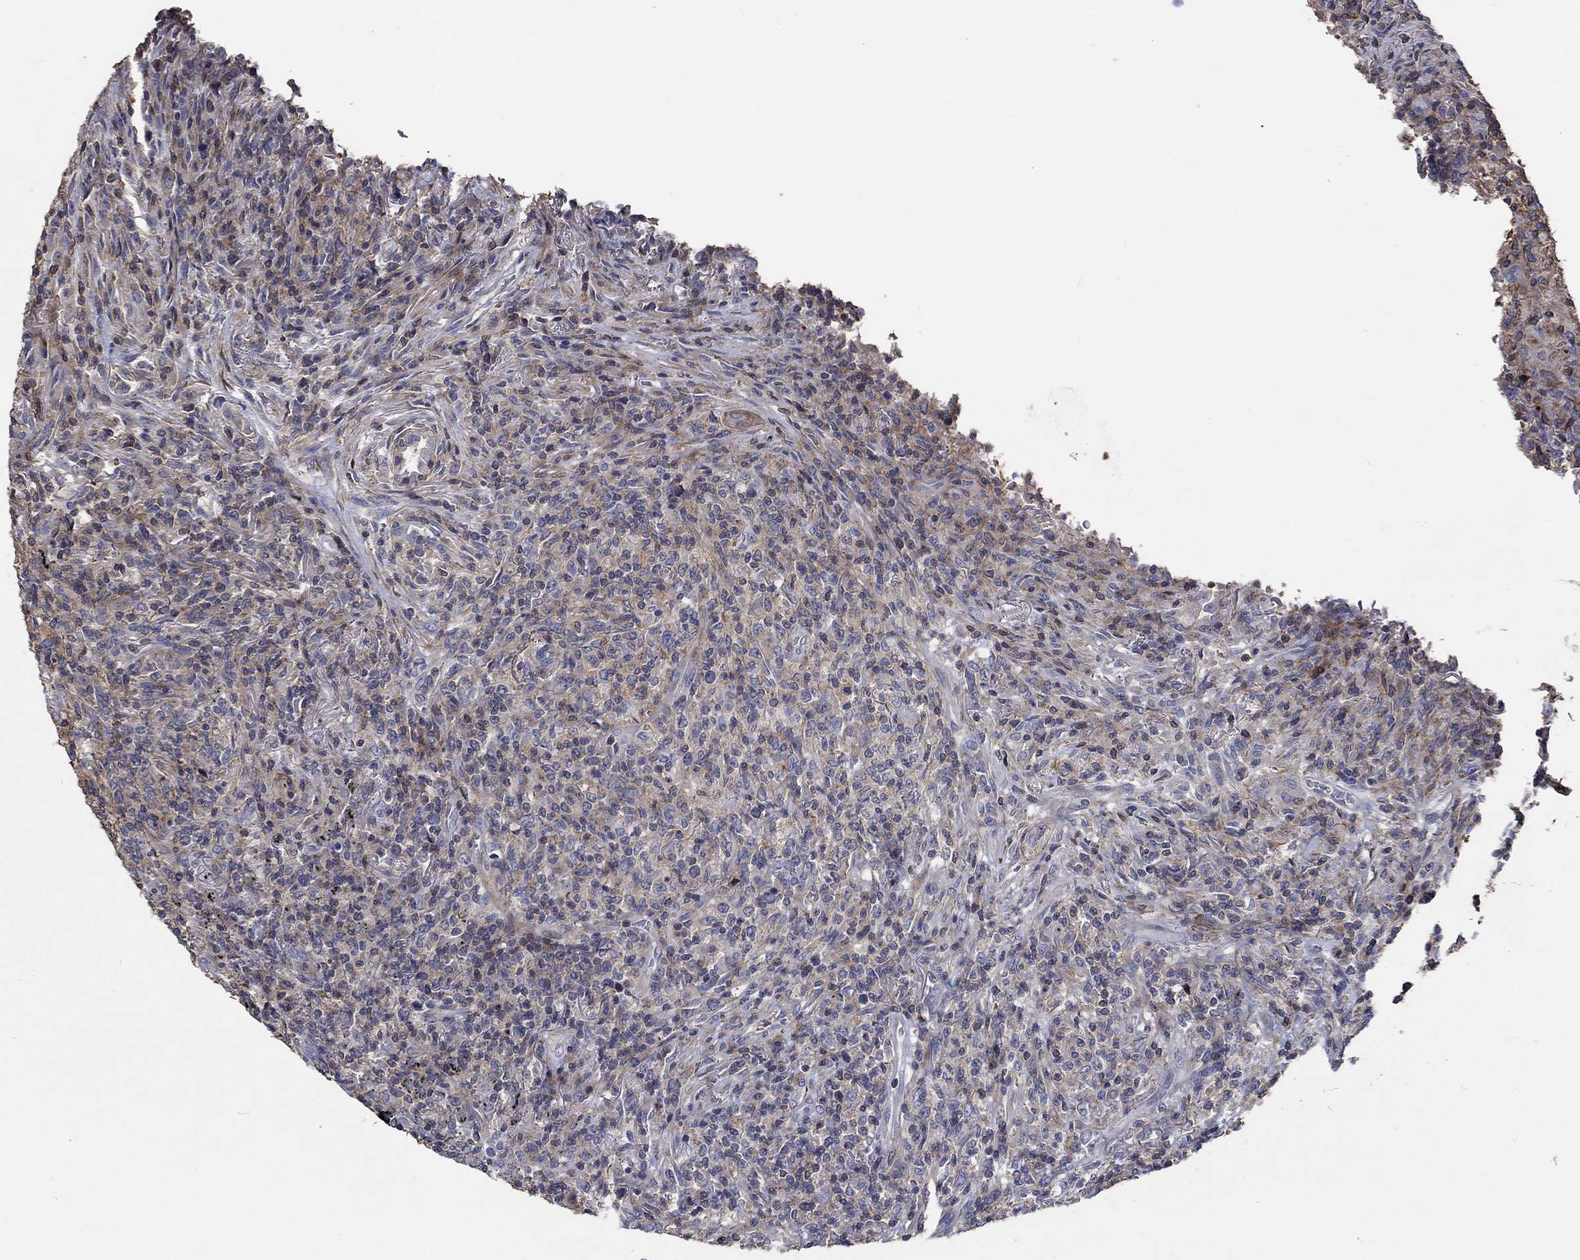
{"staining": {"intensity": "weak", "quantity": "<25%", "location": "cytoplasmic/membranous"}, "tissue": "lymphoma", "cell_type": "Tumor cells", "image_type": "cancer", "snomed": [{"axis": "morphology", "description": "Malignant lymphoma, non-Hodgkin's type, High grade"}, {"axis": "topography", "description": "Lung"}], "caption": "A high-resolution histopathology image shows IHC staining of lymphoma, which reveals no significant staining in tumor cells.", "gene": "TNFAIP8L3", "patient": {"sex": "male", "age": 79}}